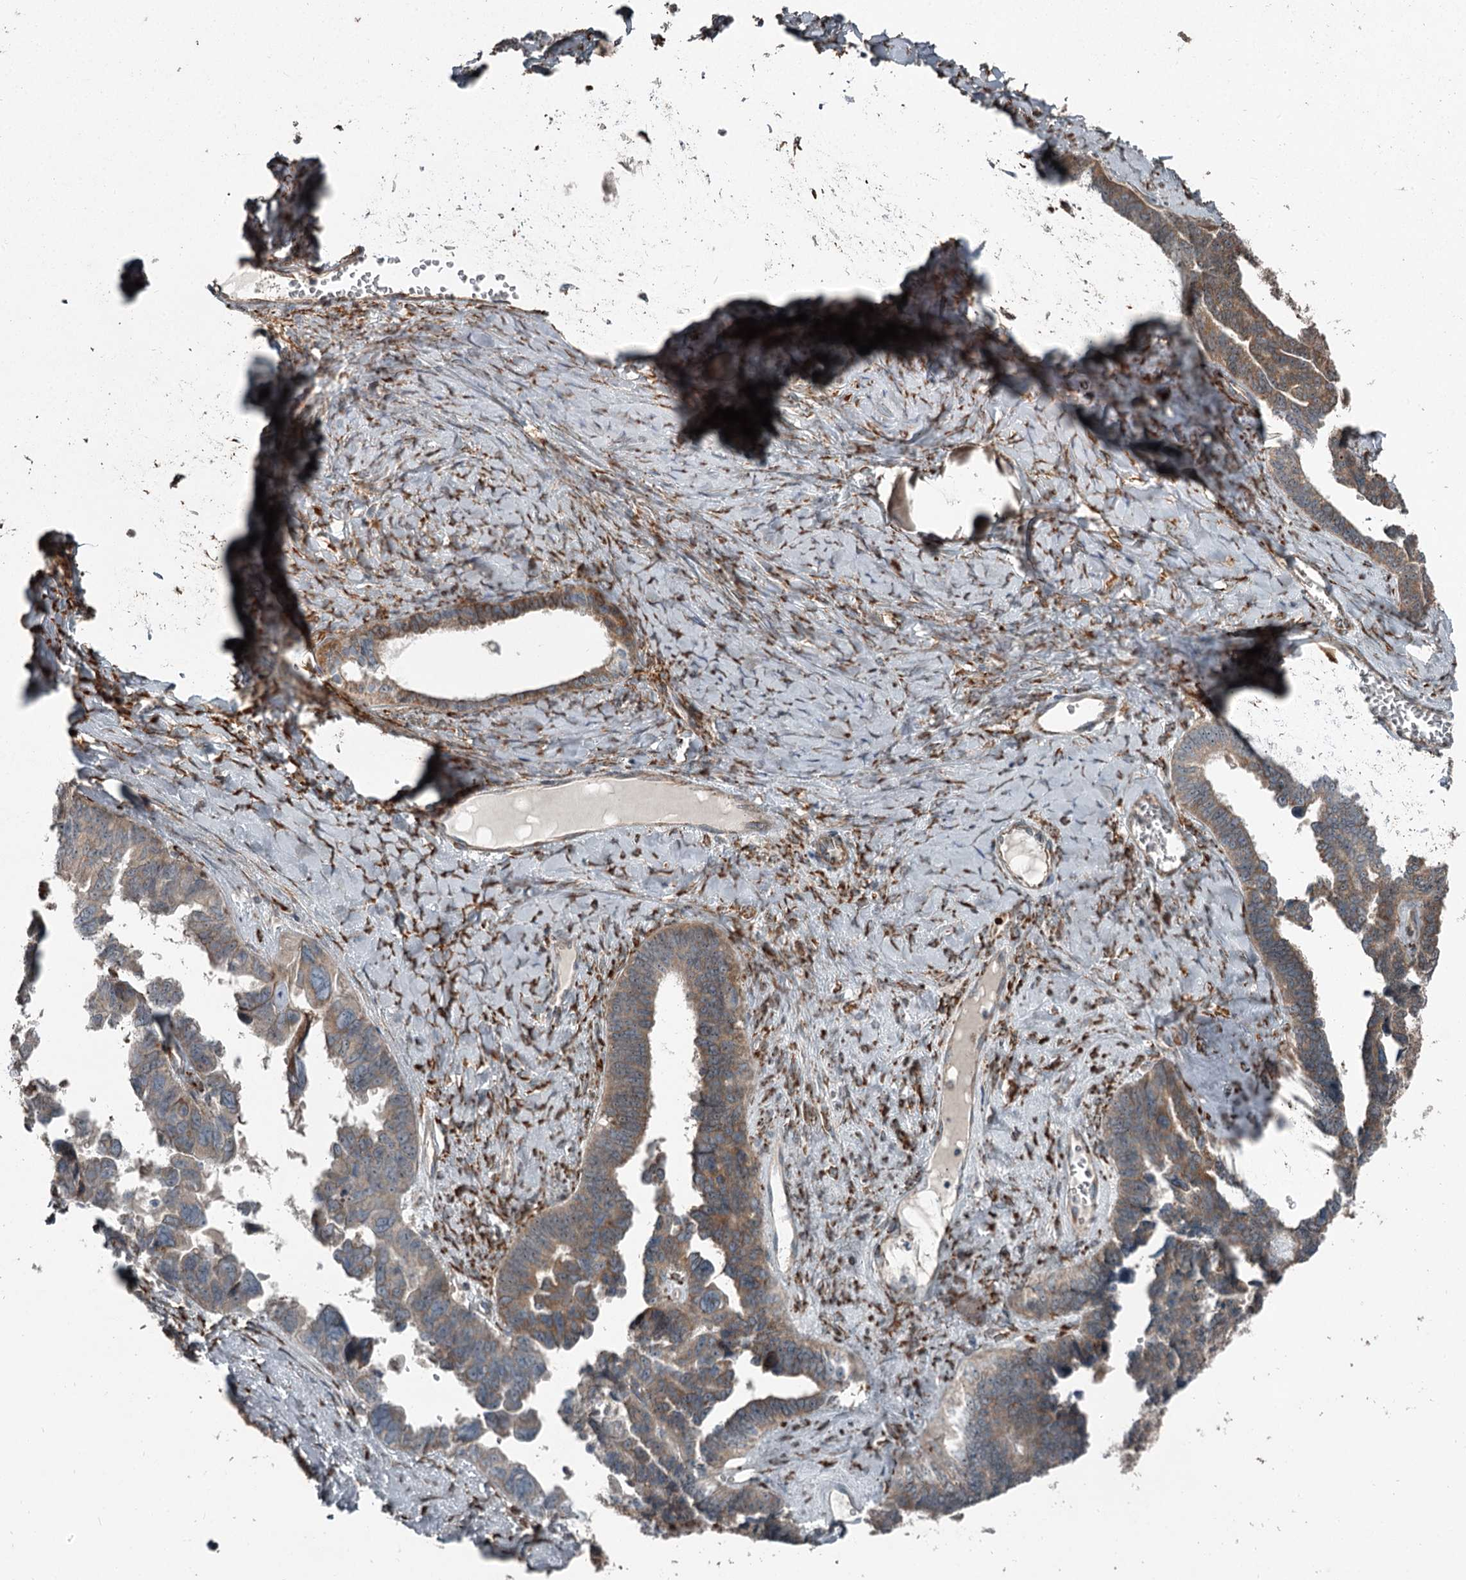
{"staining": {"intensity": "moderate", "quantity": "25%-75%", "location": "cytoplasmic/membranous"}, "tissue": "ovarian cancer", "cell_type": "Tumor cells", "image_type": "cancer", "snomed": [{"axis": "morphology", "description": "Cystadenocarcinoma, serous, NOS"}, {"axis": "topography", "description": "Ovary"}], "caption": "Protein expression analysis of human ovarian cancer (serous cystadenocarcinoma) reveals moderate cytoplasmic/membranous positivity in about 25%-75% of tumor cells.", "gene": "RASSF8", "patient": {"sex": "female", "age": 79}}